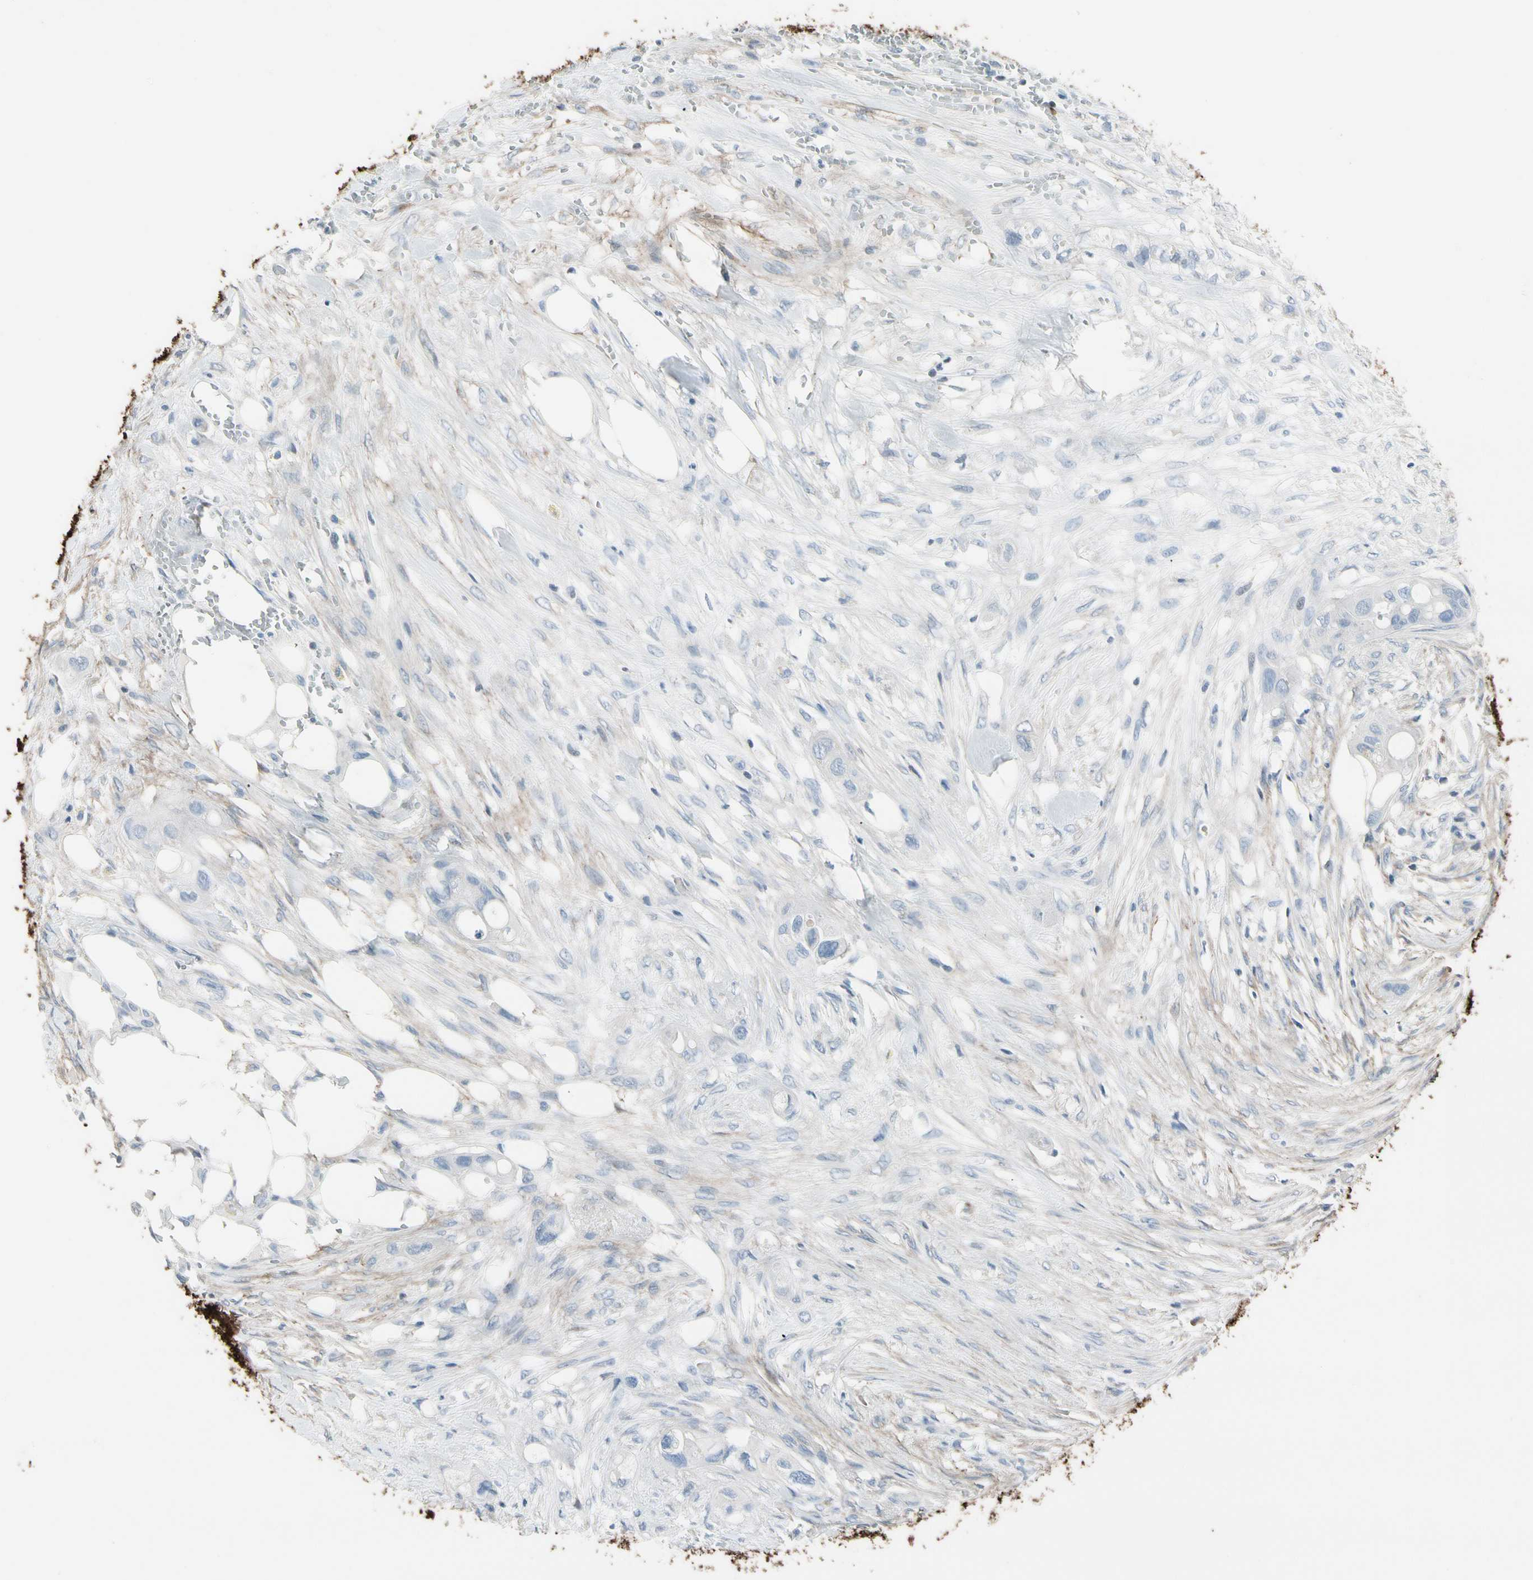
{"staining": {"intensity": "negative", "quantity": "none", "location": "none"}, "tissue": "colorectal cancer", "cell_type": "Tumor cells", "image_type": "cancer", "snomed": [{"axis": "morphology", "description": "Adenocarcinoma, NOS"}, {"axis": "topography", "description": "Colon"}], "caption": "This is a image of immunohistochemistry (IHC) staining of colorectal cancer (adenocarcinoma), which shows no expression in tumor cells.", "gene": "PIGR", "patient": {"sex": "female", "age": 57}}